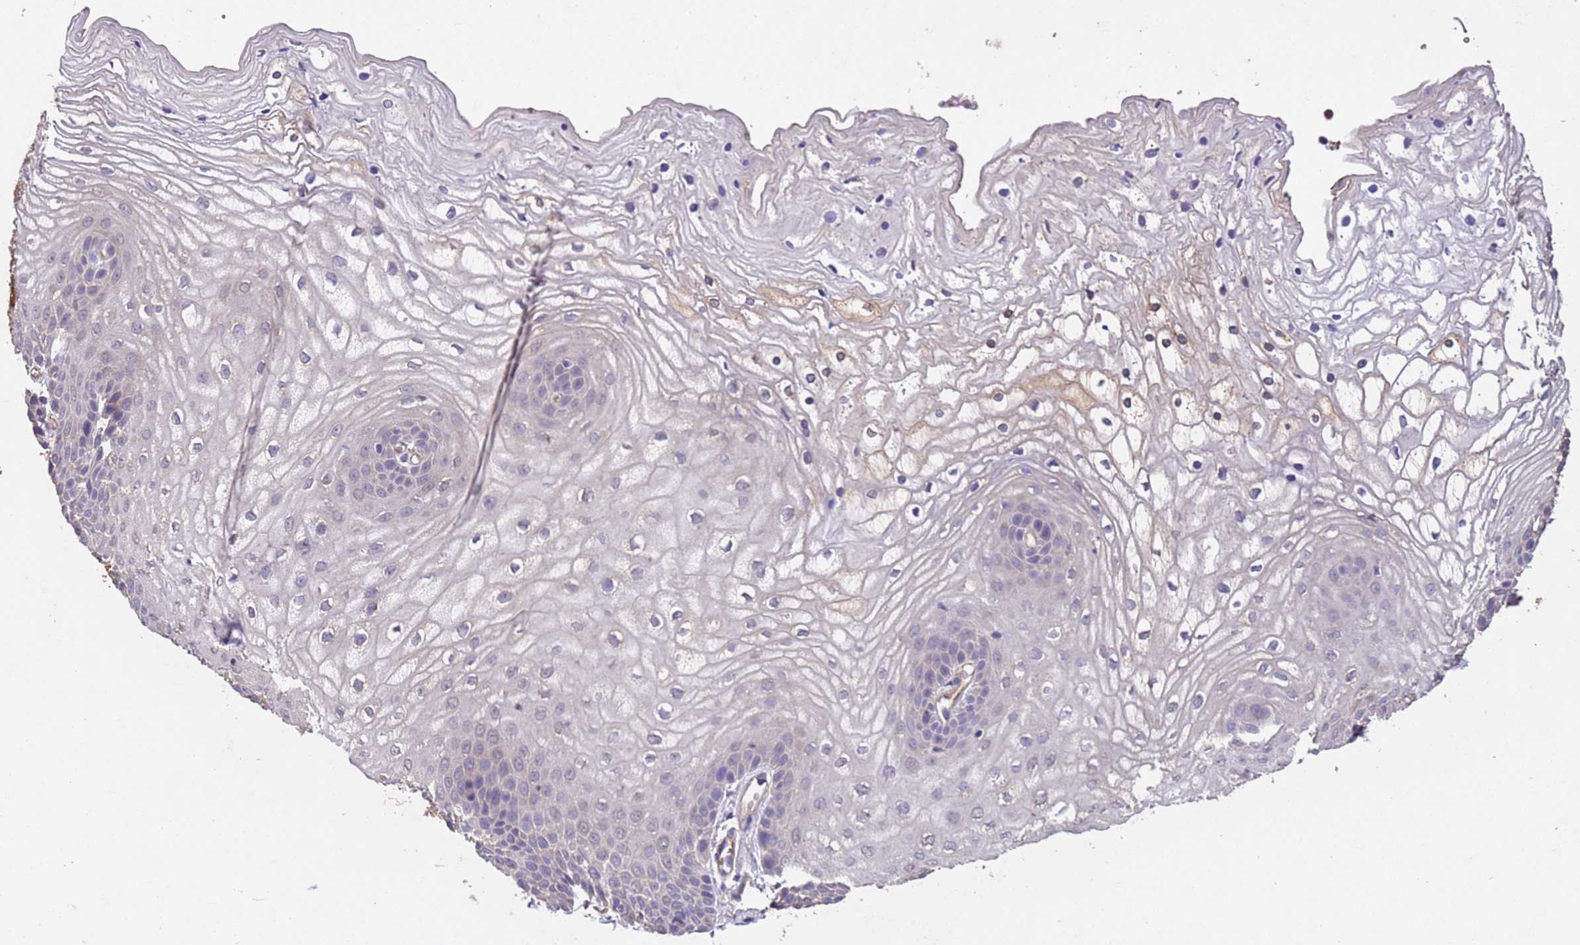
{"staining": {"intensity": "negative", "quantity": "none", "location": "none"}, "tissue": "vagina", "cell_type": "Squamous epithelial cells", "image_type": "normal", "snomed": [{"axis": "morphology", "description": "Normal tissue, NOS"}, {"axis": "topography", "description": "Vagina"}, {"axis": "topography", "description": "Cervix"}], "caption": "Human vagina stained for a protein using immunohistochemistry shows no staining in squamous epithelial cells.", "gene": "MTX3", "patient": {"sex": "female", "age": 40}}